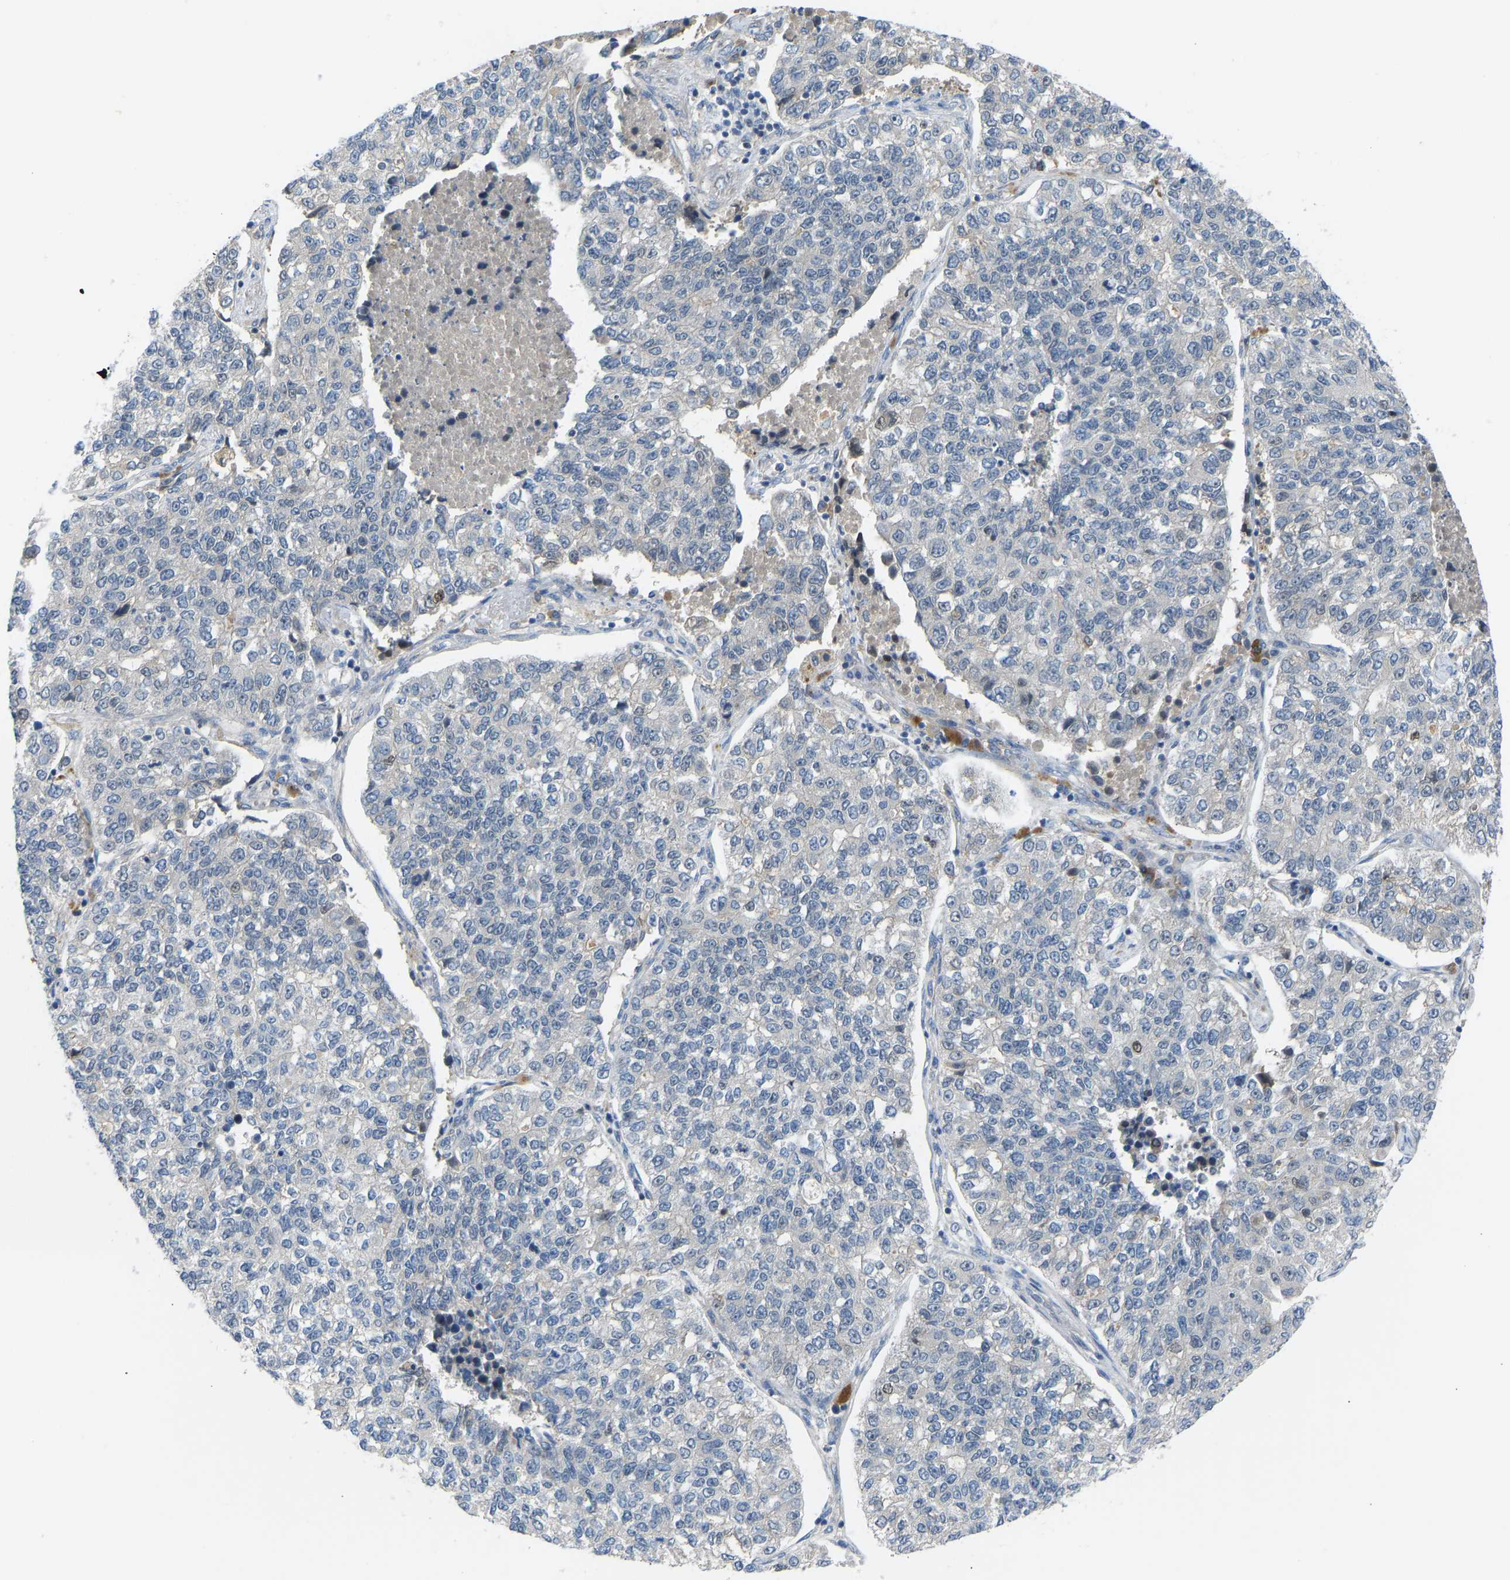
{"staining": {"intensity": "negative", "quantity": "none", "location": "none"}, "tissue": "lung cancer", "cell_type": "Tumor cells", "image_type": "cancer", "snomed": [{"axis": "morphology", "description": "Adenocarcinoma, NOS"}, {"axis": "topography", "description": "Lung"}], "caption": "Immunohistochemistry (IHC) histopathology image of neoplastic tissue: human lung cancer (adenocarcinoma) stained with DAB (3,3'-diaminobenzidine) exhibits no significant protein staining in tumor cells.", "gene": "ZNF251", "patient": {"sex": "male", "age": 49}}